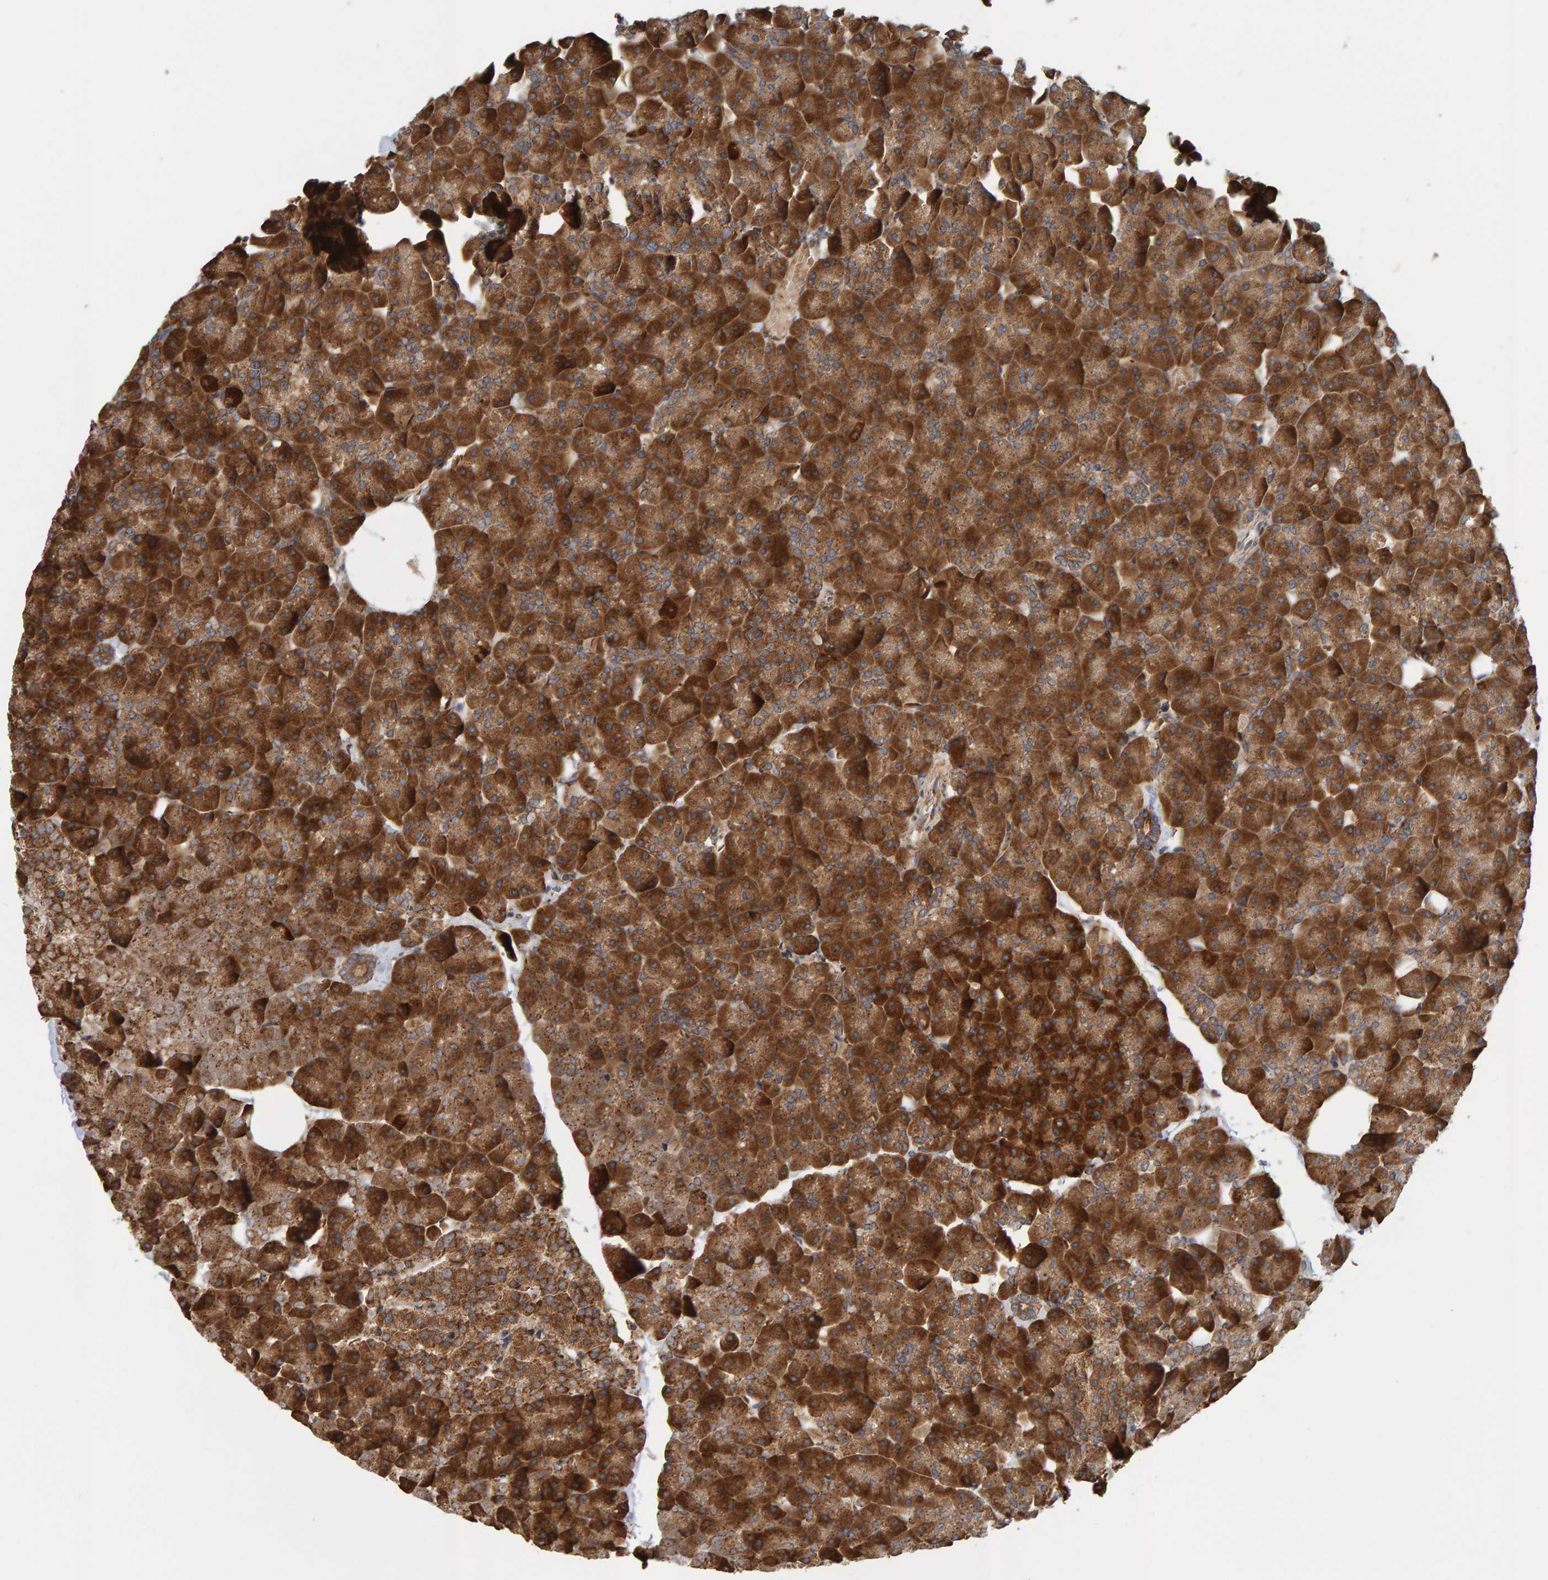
{"staining": {"intensity": "strong", "quantity": ">75%", "location": "cytoplasmic/membranous"}, "tissue": "pancreas", "cell_type": "Exocrine glandular cells", "image_type": "normal", "snomed": [{"axis": "morphology", "description": "Normal tissue, NOS"}, {"axis": "topography", "description": "Pancreas"}], "caption": "The image demonstrates staining of unremarkable pancreas, revealing strong cytoplasmic/membranous protein staining (brown color) within exocrine glandular cells. (brown staining indicates protein expression, while blue staining denotes nuclei).", "gene": "BAIAP2", "patient": {"sex": "male", "age": 35}}